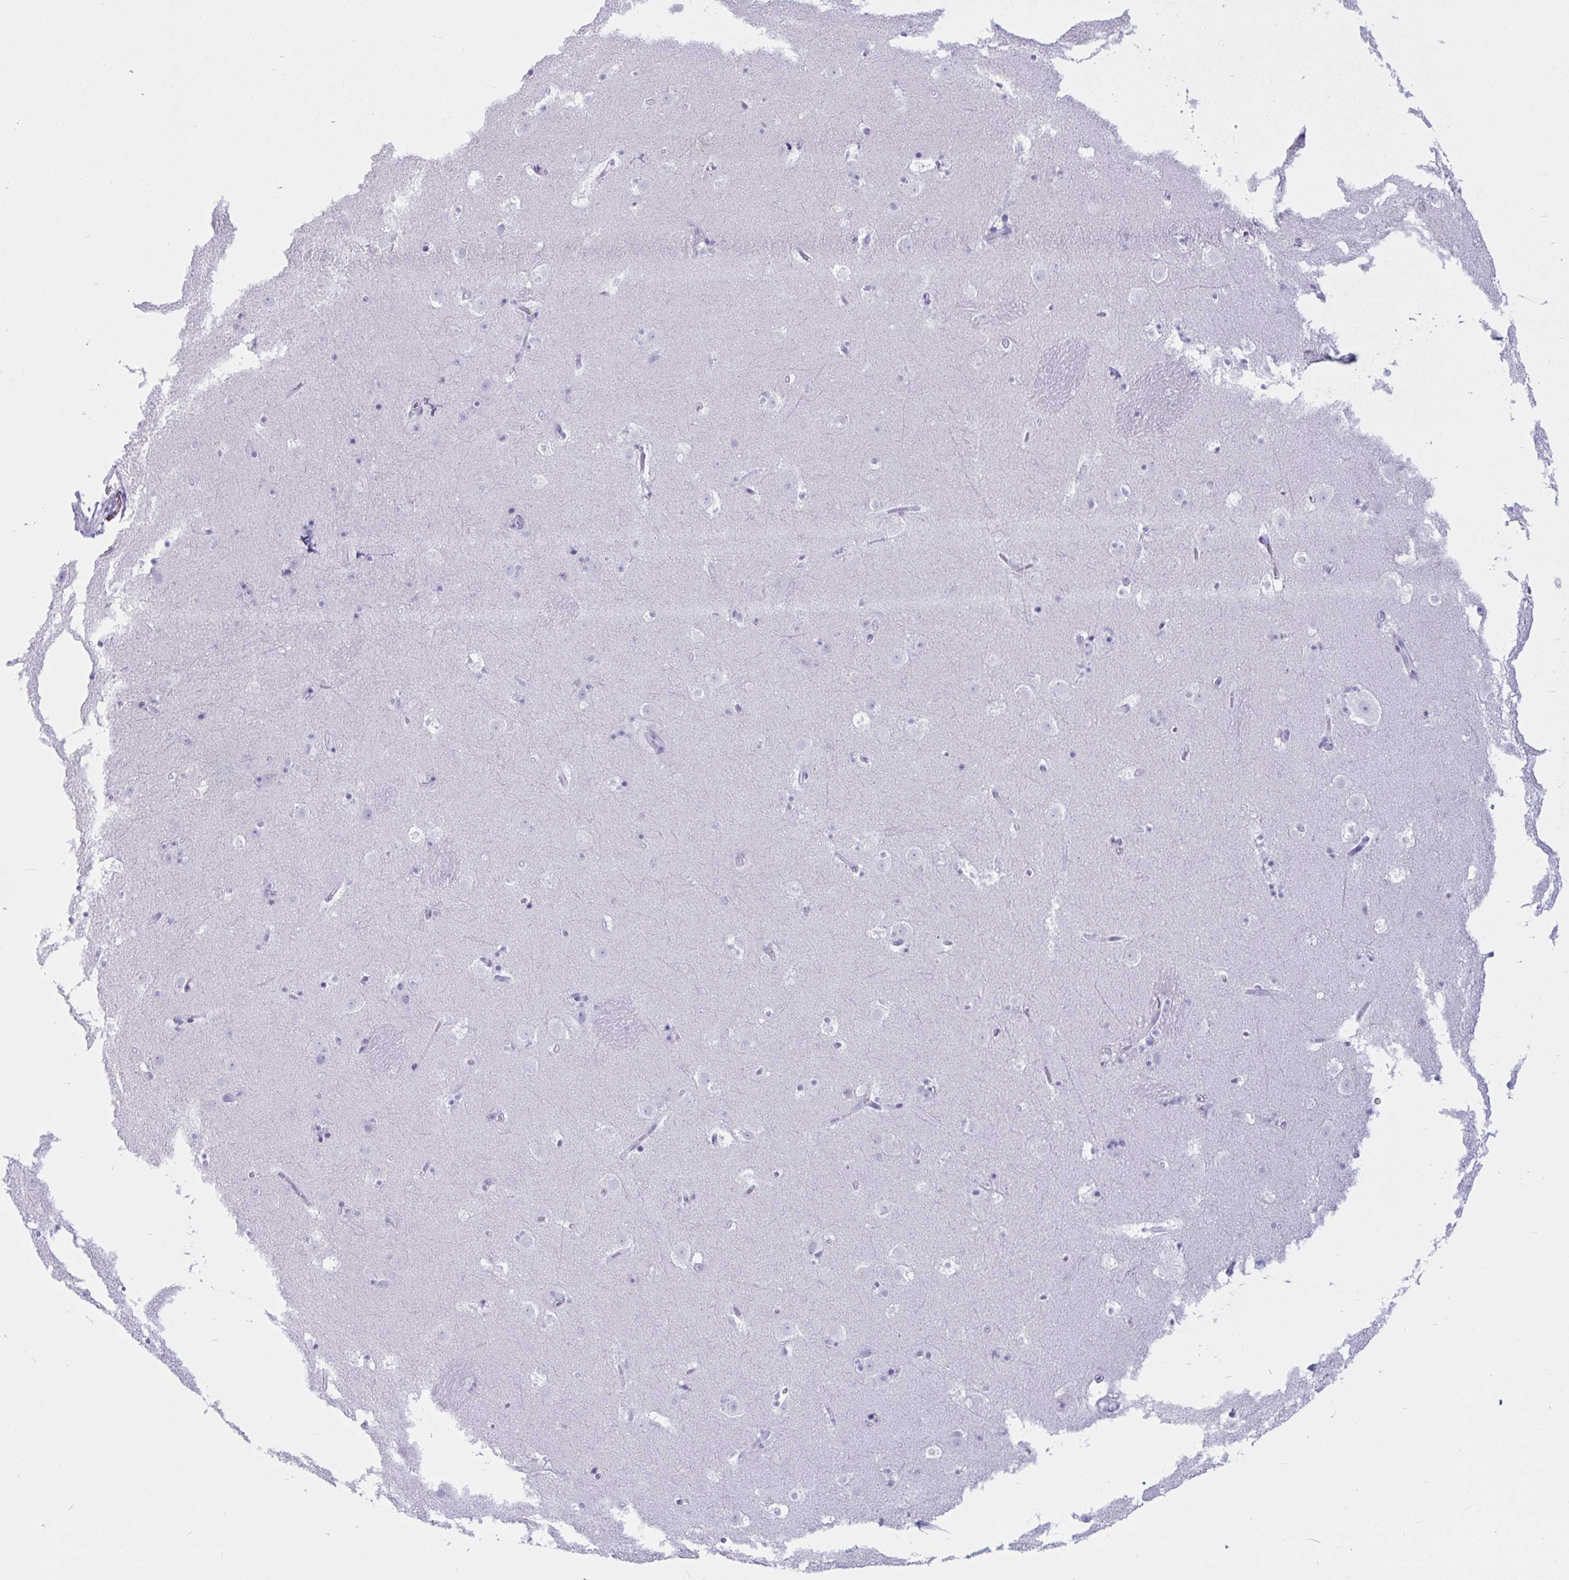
{"staining": {"intensity": "negative", "quantity": "none", "location": "none"}, "tissue": "caudate", "cell_type": "Glial cells", "image_type": "normal", "snomed": [{"axis": "morphology", "description": "Normal tissue, NOS"}, {"axis": "topography", "description": "Lateral ventricle wall"}], "caption": "Immunohistochemistry (IHC) of benign human caudate demonstrates no expression in glial cells.", "gene": "BBS10", "patient": {"sex": "male", "age": 37}}